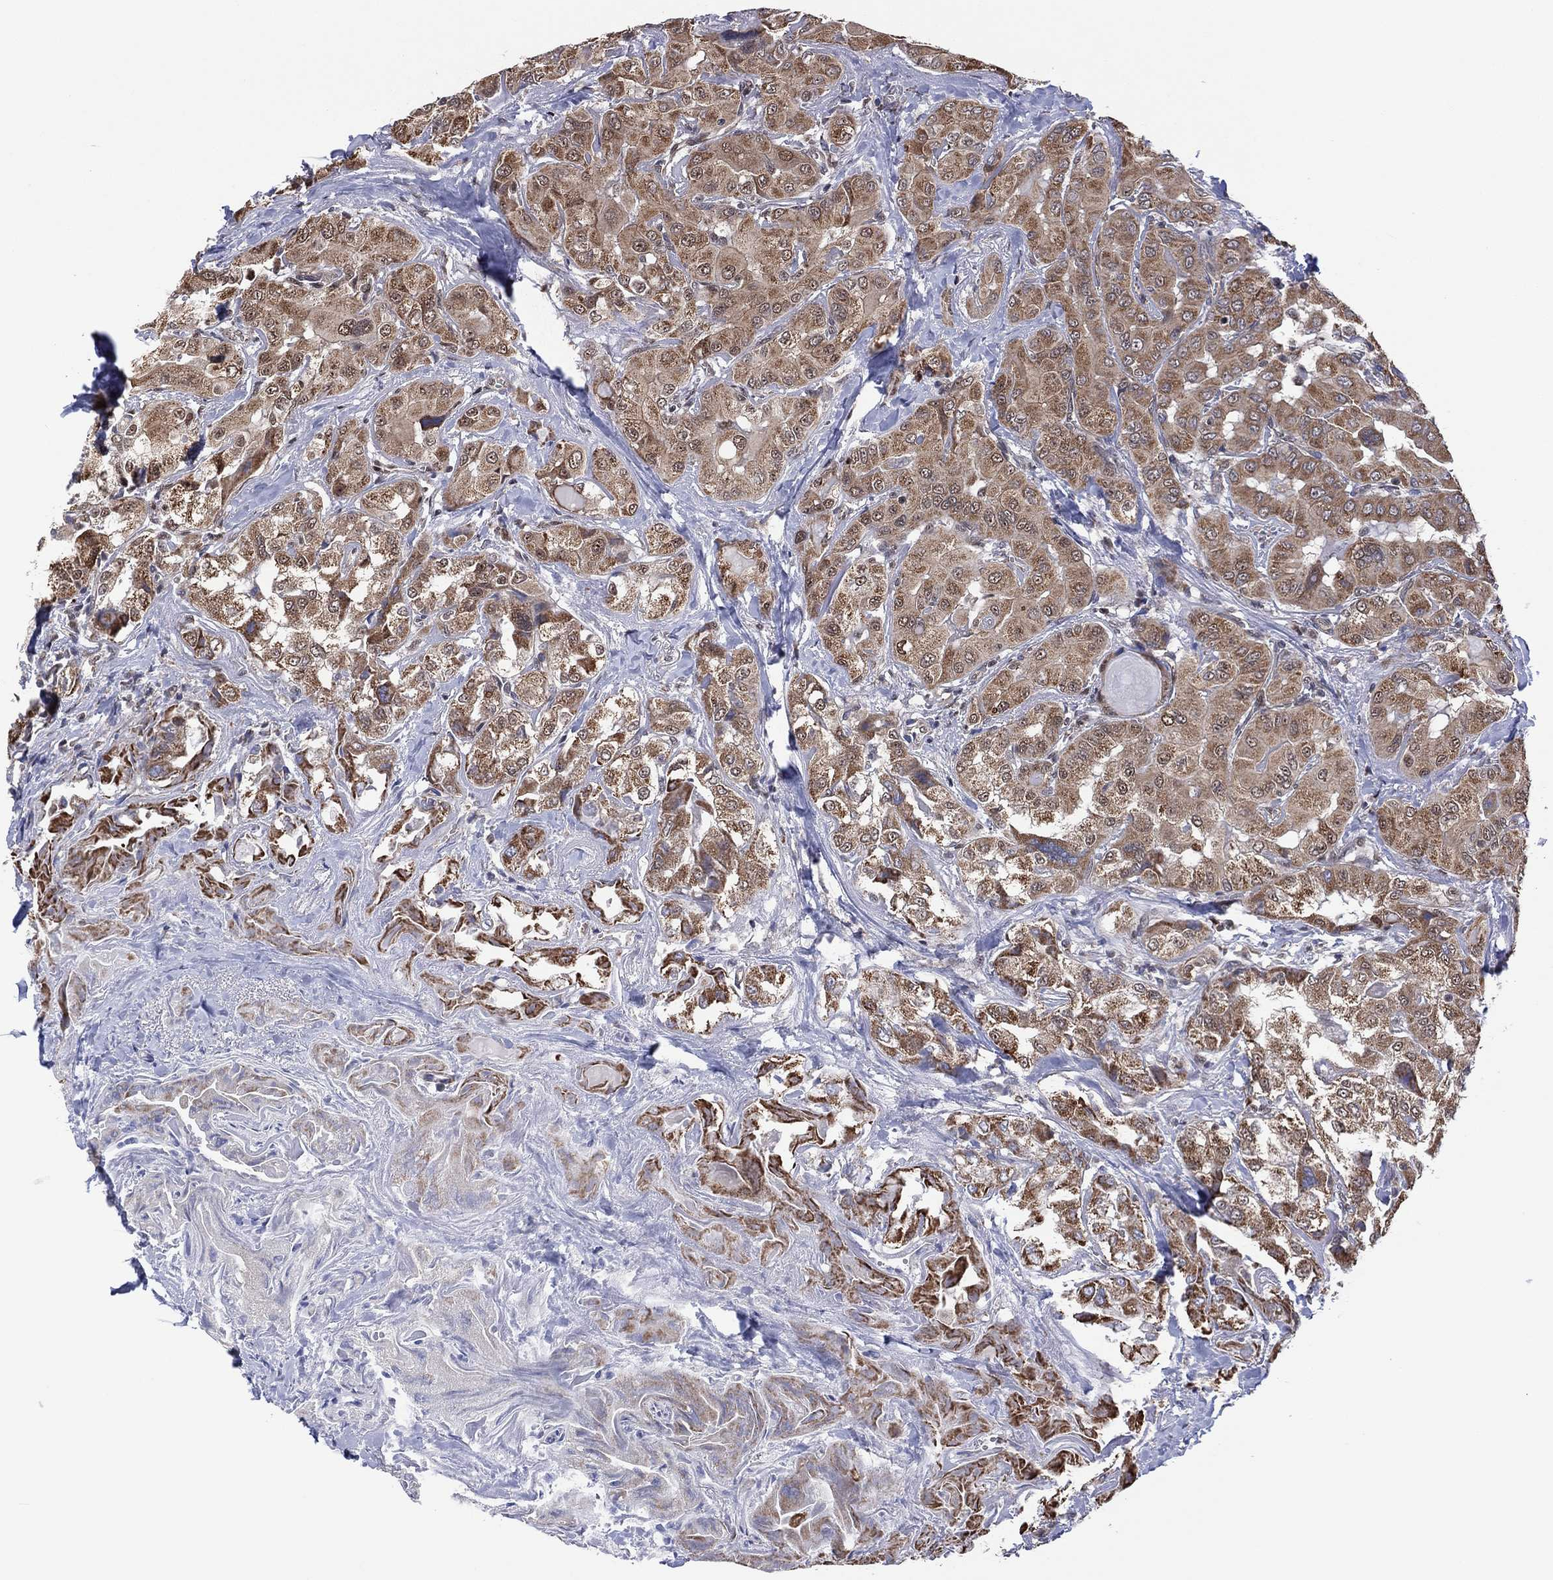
{"staining": {"intensity": "moderate", "quantity": ">75%", "location": "cytoplasmic/membranous"}, "tissue": "thyroid cancer", "cell_type": "Tumor cells", "image_type": "cancer", "snomed": [{"axis": "morphology", "description": "Normal tissue, NOS"}, {"axis": "morphology", "description": "Papillary adenocarcinoma, NOS"}, {"axis": "topography", "description": "Thyroid gland"}], "caption": "Immunohistochemical staining of human thyroid cancer (papillary adenocarcinoma) reveals medium levels of moderate cytoplasmic/membranous positivity in approximately >75% of tumor cells.", "gene": "PIDD1", "patient": {"sex": "female", "age": 66}}